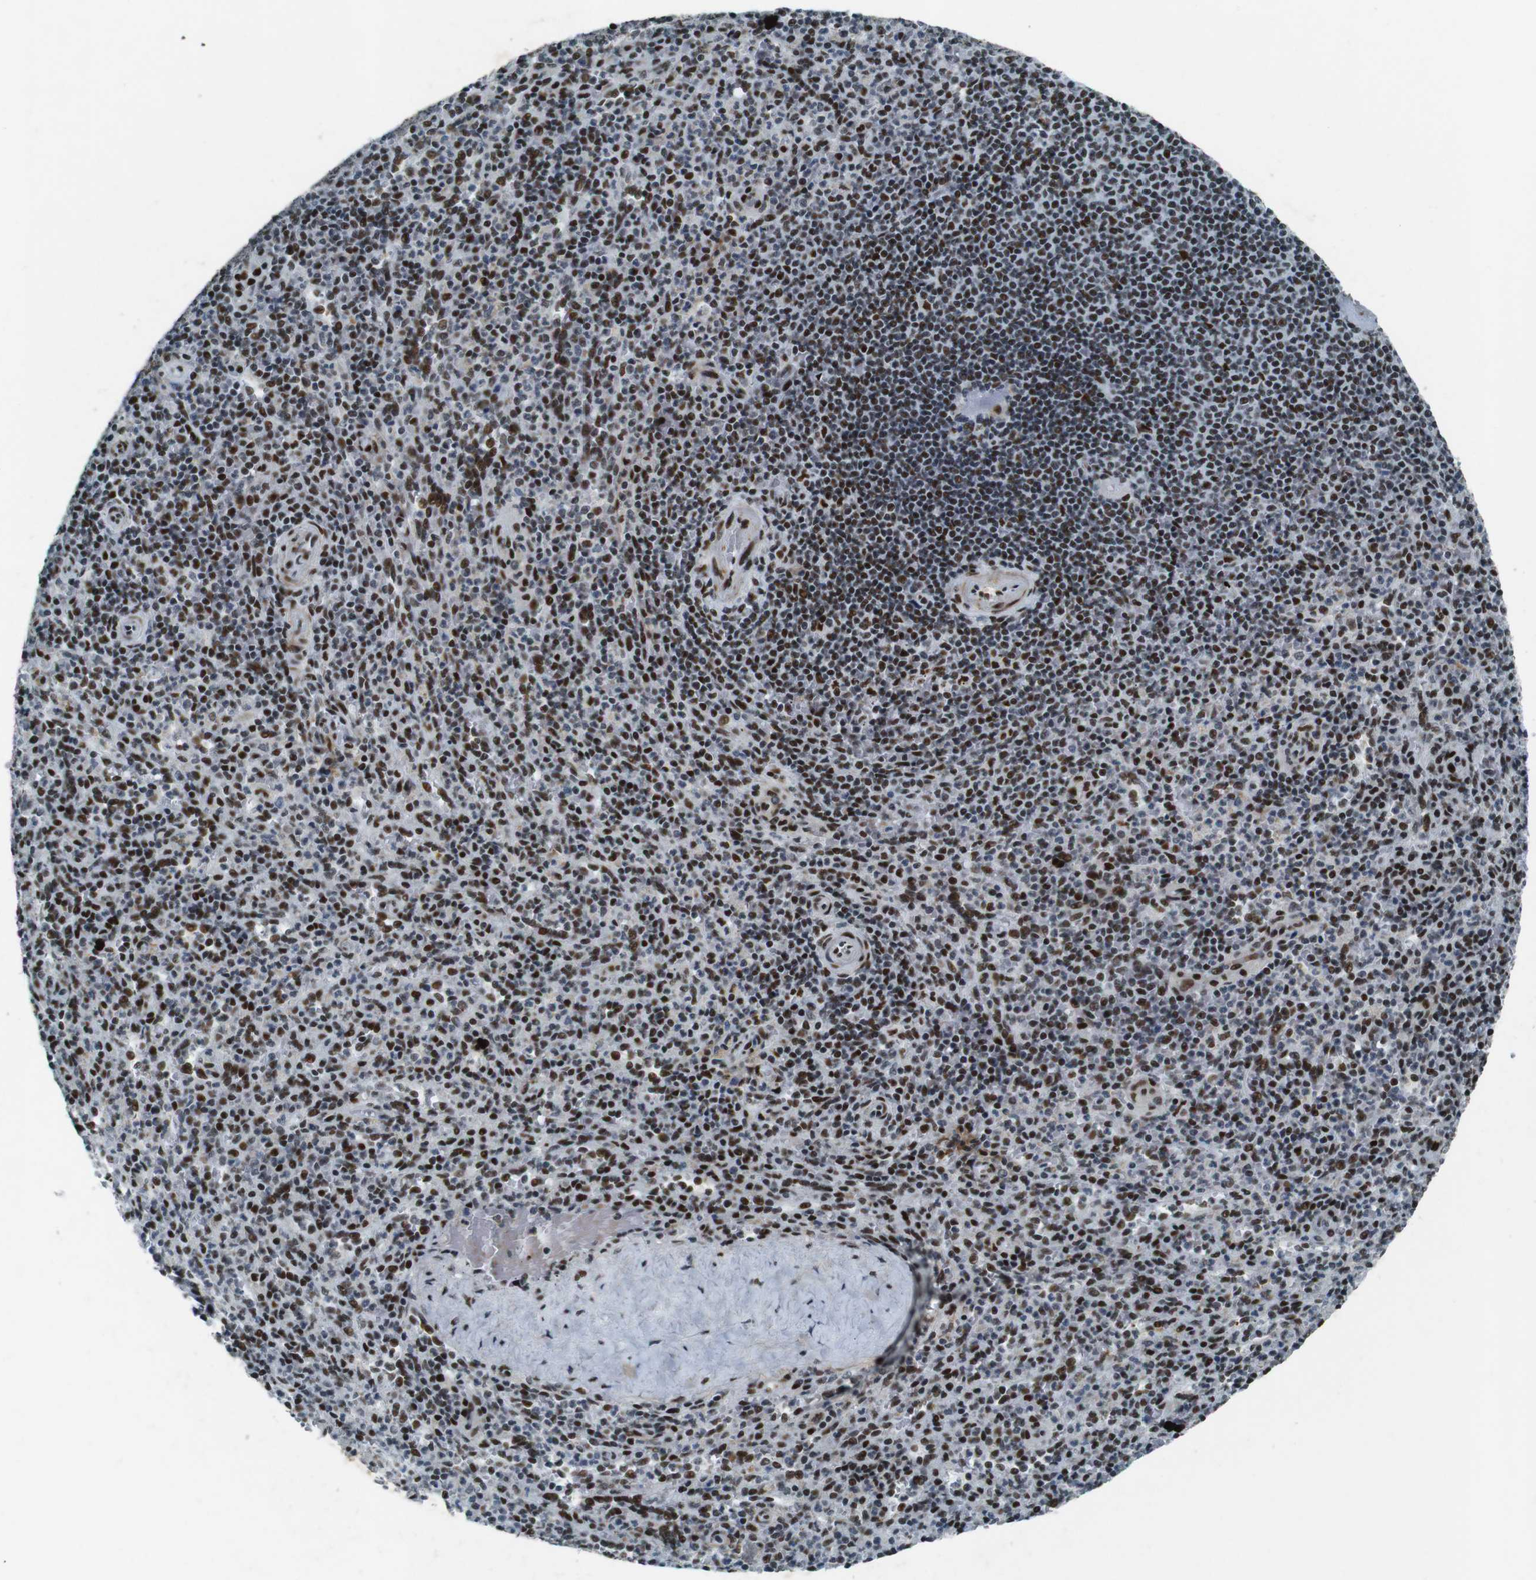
{"staining": {"intensity": "strong", "quantity": ">75%", "location": "nuclear"}, "tissue": "spleen", "cell_type": "Cells in red pulp", "image_type": "normal", "snomed": [{"axis": "morphology", "description": "Normal tissue, NOS"}, {"axis": "topography", "description": "Spleen"}], "caption": "Immunohistochemical staining of normal spleen reveals strong nuclear protein positivity in about >75% of cells in red pulp.", "gene": "HEXIM1", "patient": {"sex": "male", "age": 36}}